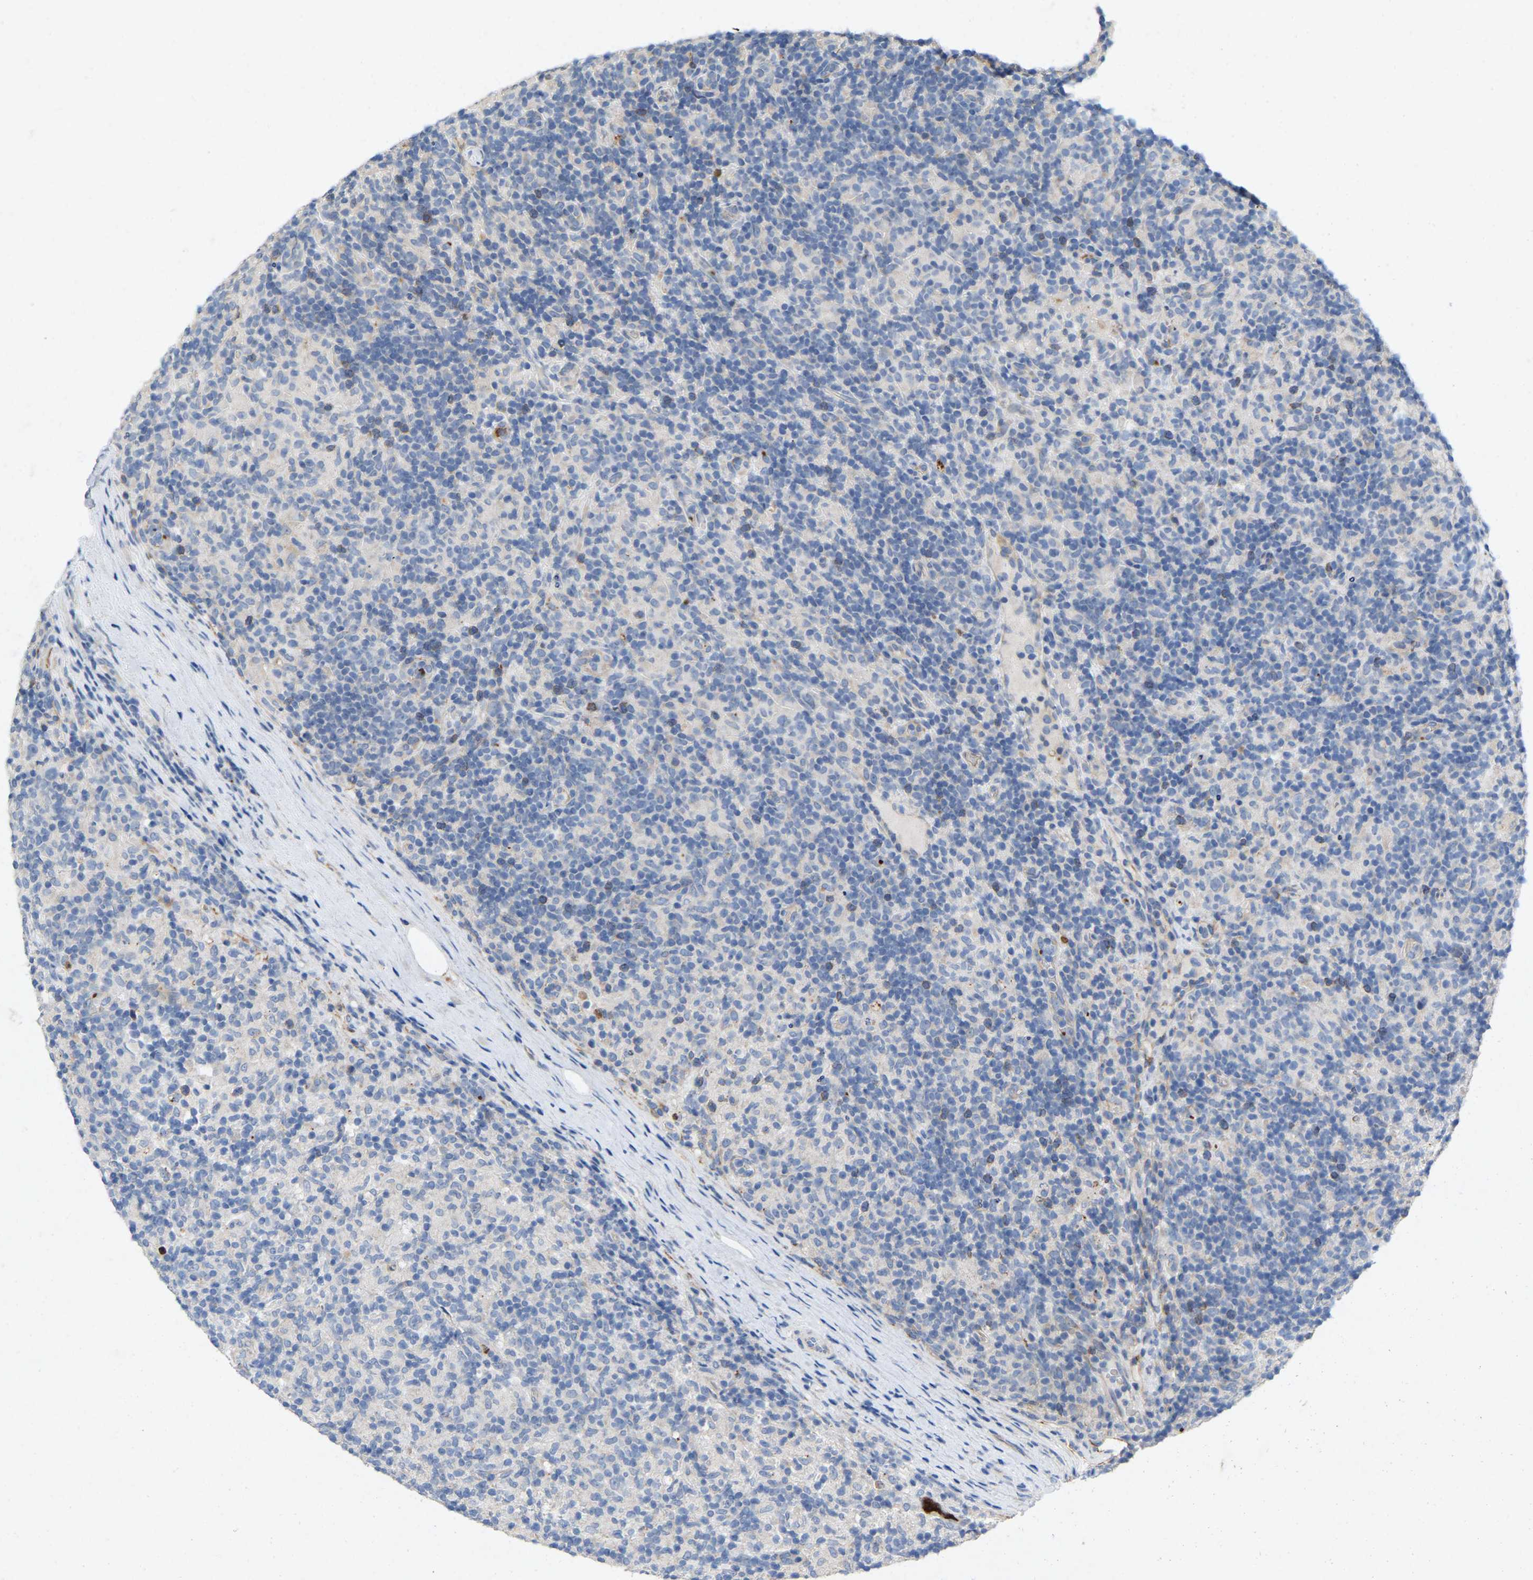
{"staining": {"intensity": "negative", "quantity": "none", "location": "none"}, "tissue": "lymphoma", "cell_type": "Tumor cells", "image_type": "cancer", "snomed": [{"axis": "morphology", "description": "Hodgkin's disease, NOS"}, {"axis": "topography", "description": "Lymph node"}], "caption": "Immunohistochemical staining of human Hodgkin's disease reveals no significant positivity in tumor cells. (Stains: DAB immunohistochemistry (IHC) with hematoxylin counter stain, Microscopy: brightfield microscopy at high magnification).", "gene": "RHEB", "patient": {"sex": "male", "age": 70}}